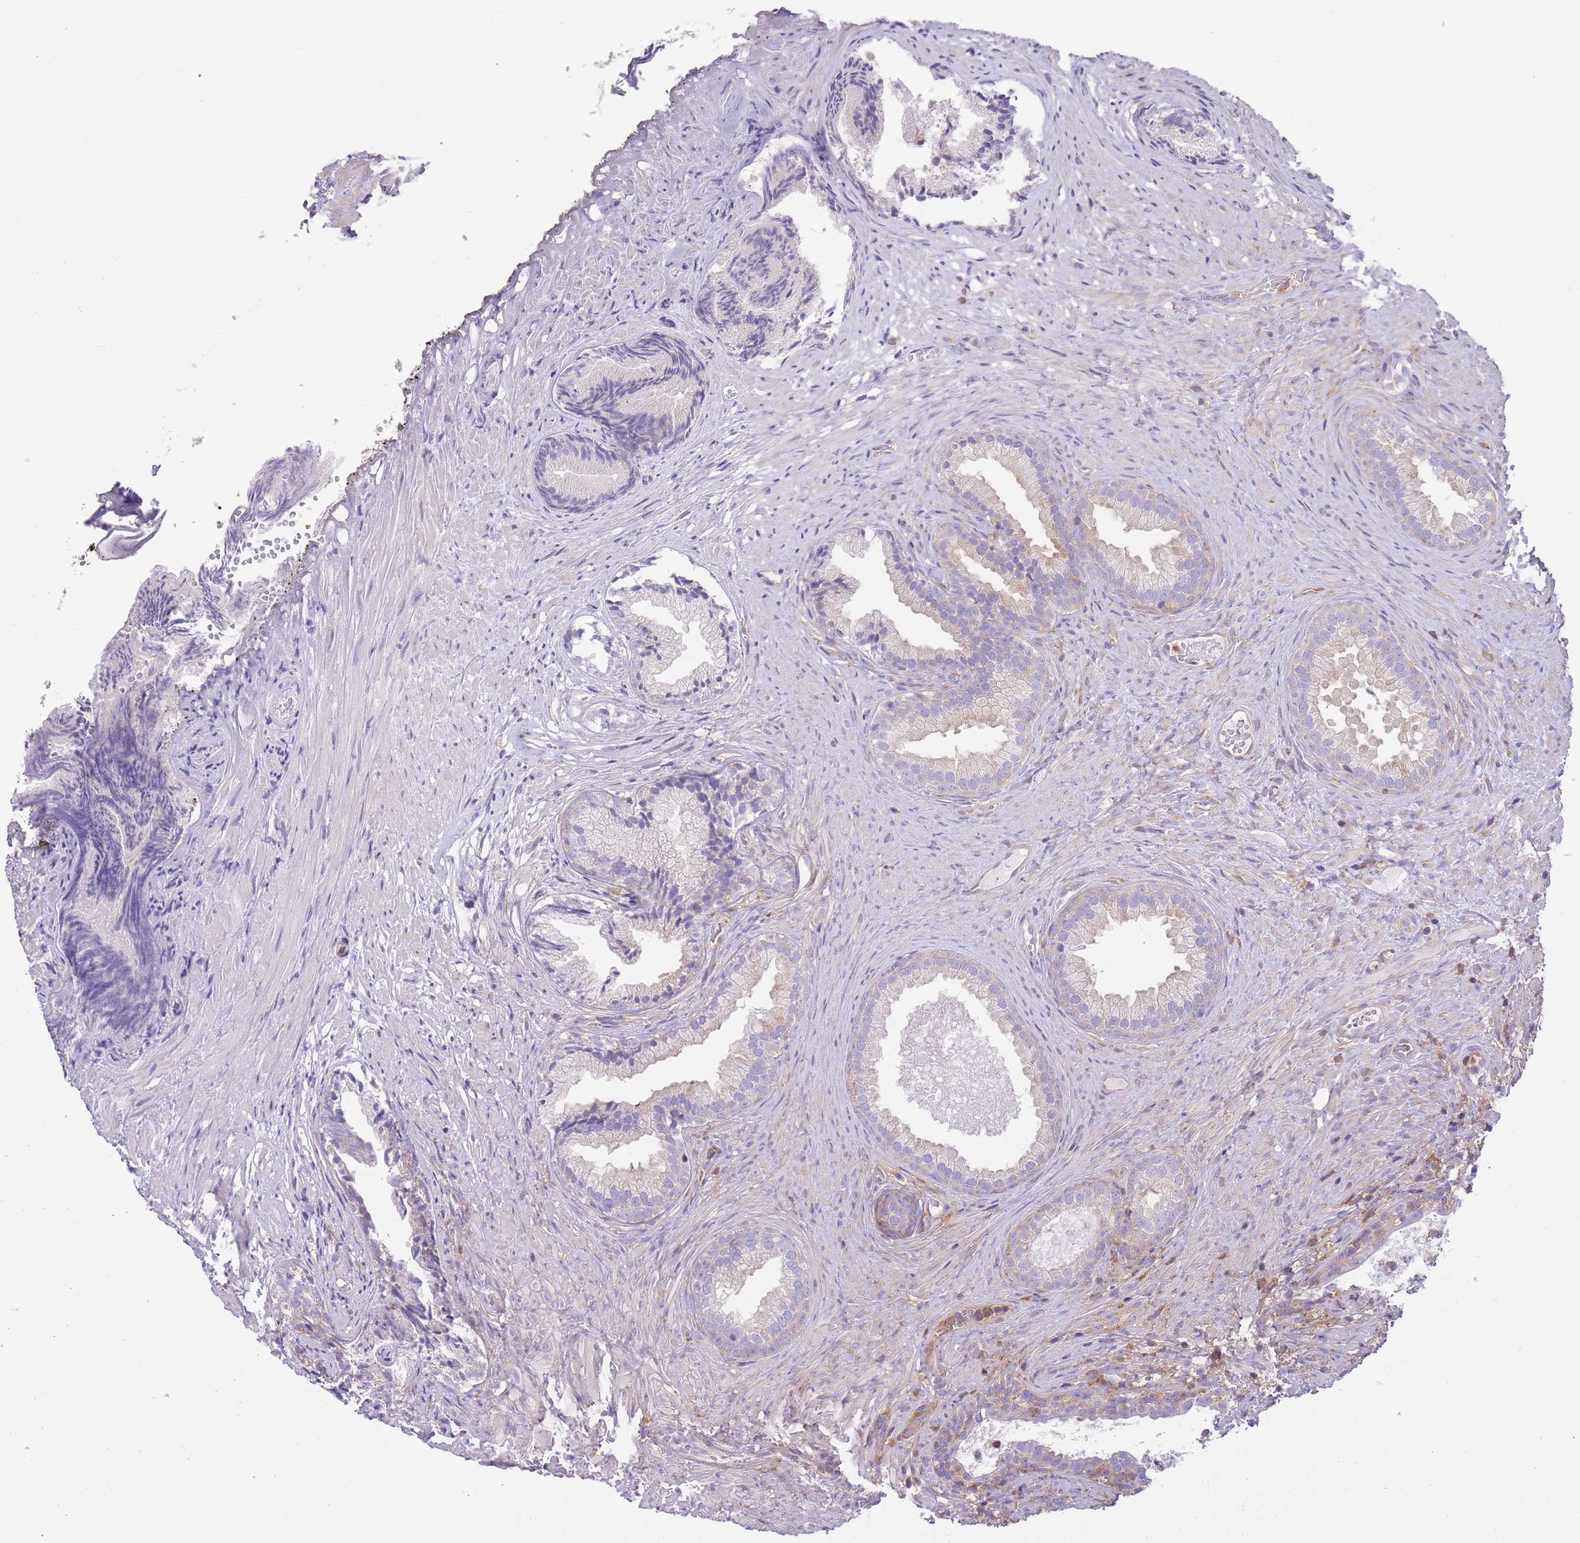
{"staining": {"intensity": "weak", "quantity": "<25%", "location": "cytoplasmic/membranous"}, "tissue": "prostate", "cell_type": "Glandular cells", "image_type": "normal", "snomed": [{"axis": "morphology", "description": "Normal tissue, NOS"}, {"axis": "topography", "description": "Prostate"}], "caption": "IHC of normal human prostate reveals no staining in glandular cells. (Stains: DAB immunohistochemistry with hematoxylin counter stain, Microscopy: brightfield microscopy at high magnification).", "gene": "PRKAR1A", "patient": {"sex": "male", "age": 76}}